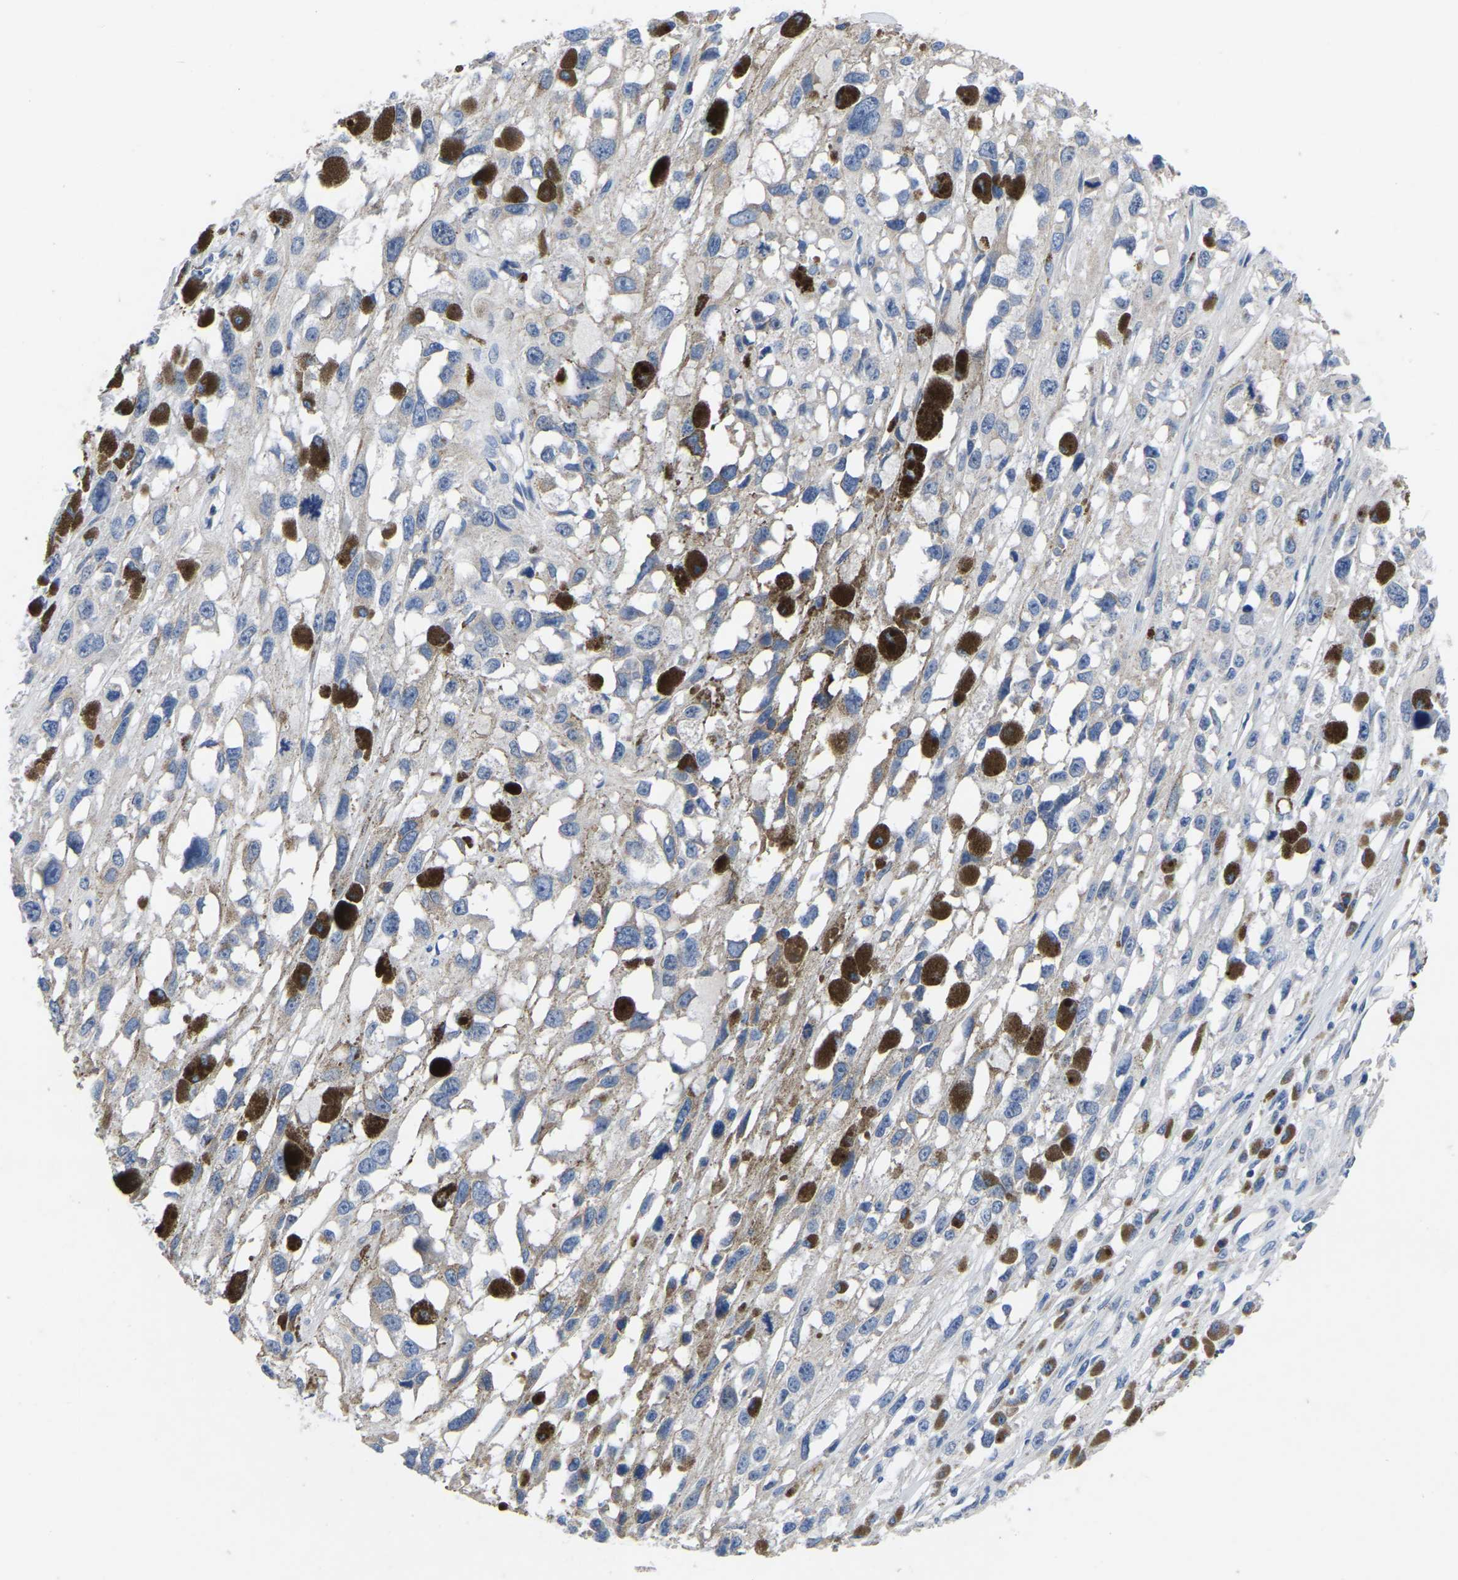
{"staining": {"intensity": "negative", "quantity": "none", "location": "none"}, "tissue": "melanoma", "cell_type": "Tumor cells", "image_type": "cancer", "snomed": [{"axis": "morphology", "description": "Malignant melanoma, Metastatic site"}, {"axis": "topography", "description": "Lymph node"}], "caption": "Tumor cells are negative for protein expression in human malignant melanoma (metastatic site).", "gene": "FGD5", "patient": {"sex": "male", "age": 59}}